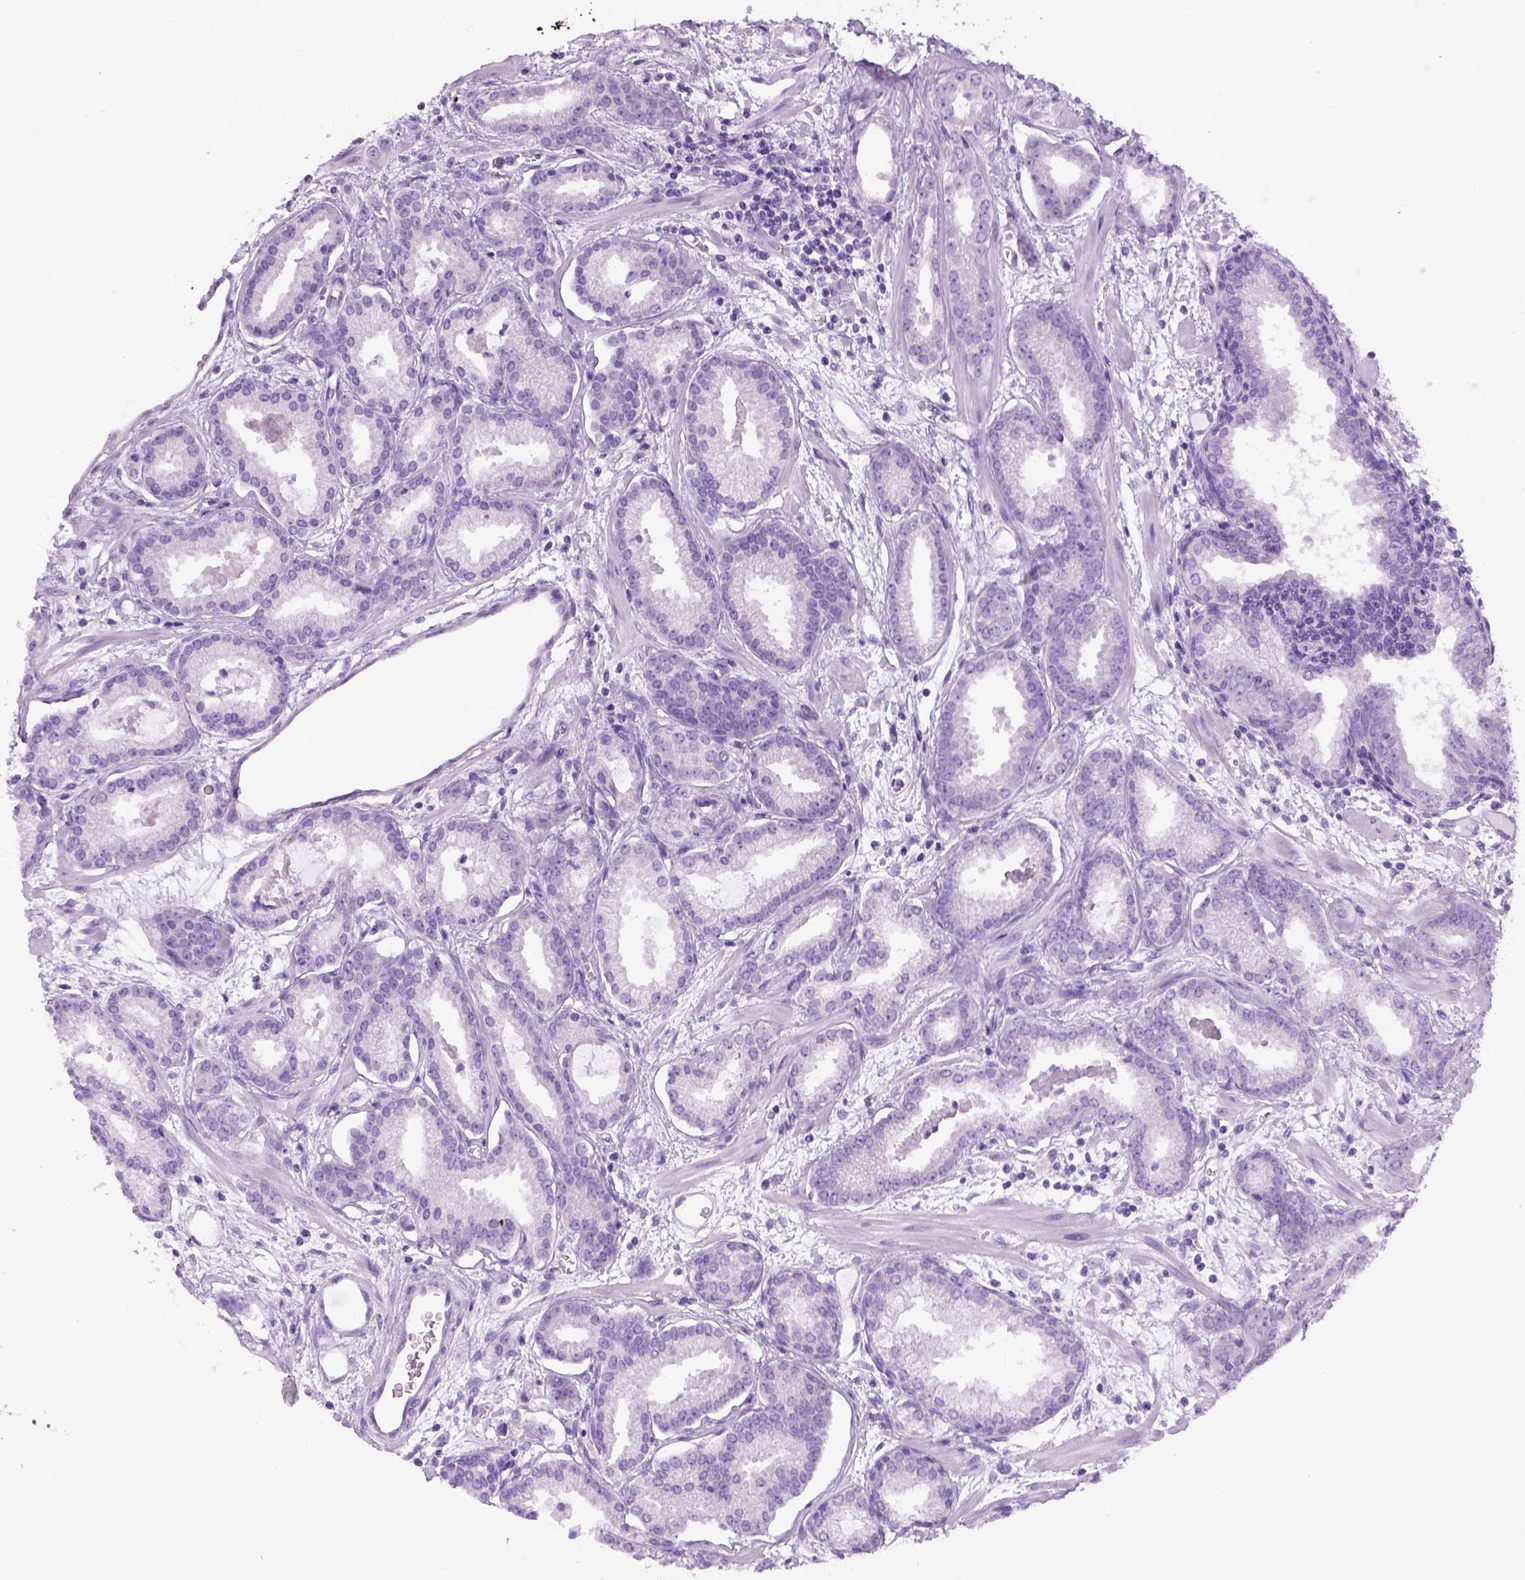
{"staining": {"intensity": "negative", "quantity": "none", "location": "none"}, "tissue": "prostate cancer", "cell_type": "Tumor cells", "image_type": "cancer", "snomed": [{"axis": "morphology", "description": "Adenocarcinoma, Low grade"}, {"axis": "topography", "description": "Prostate"}], "caption": "Low-grade adenocarcinoma (prostate) was stained to show a protein in brown. There is no significant positivity in tumor cells.", "gene": "CYP24A1", "patient": {"sex": "male", "age": 68}}